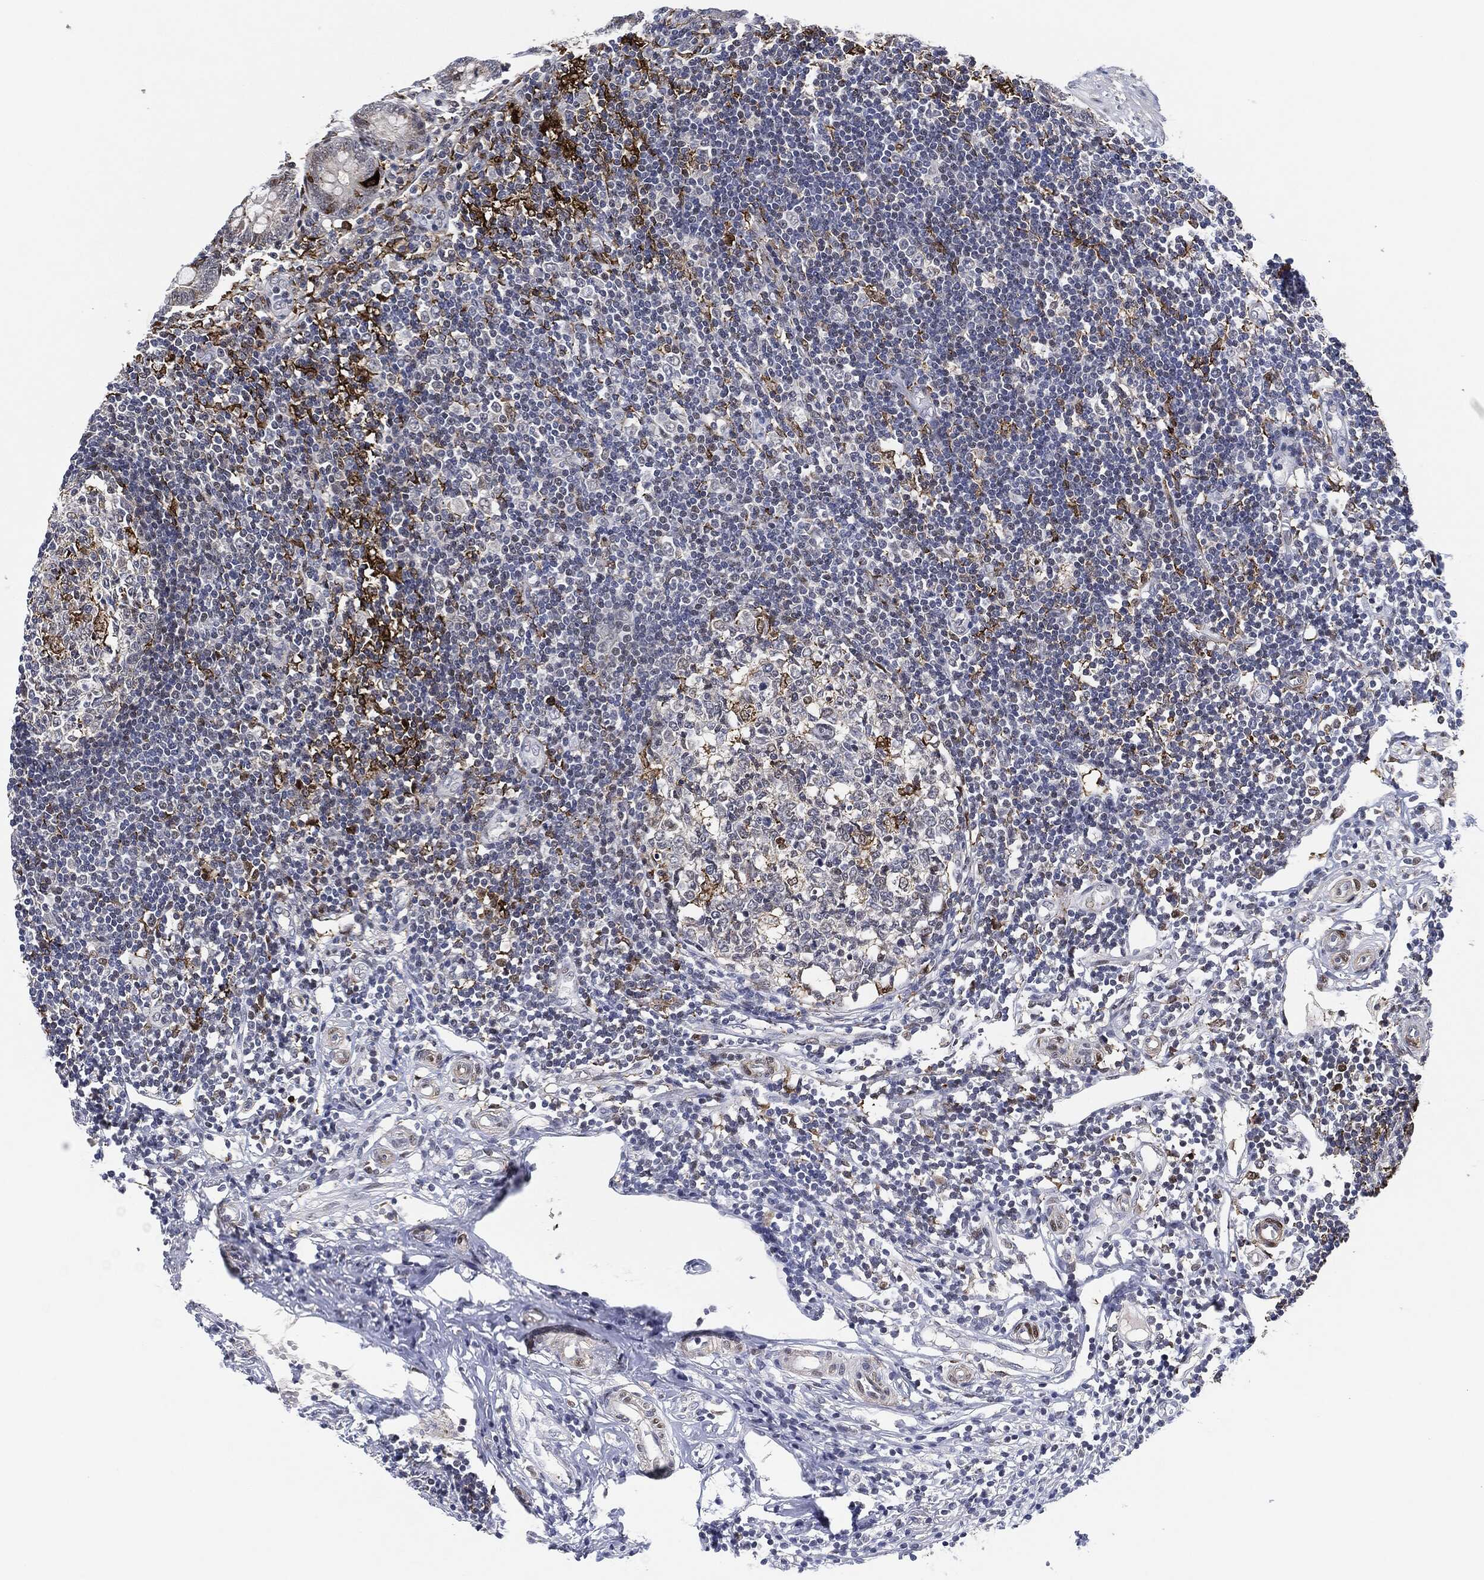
{"staining": {"intensity": "strong", "quantity": "<25%", "location": "cytoplasmic/membranous"}, "tissue": "appendix", "cell_type": "Glandular cells", "image_type": "normal", "snomed": [{"axis": "morphology", "description": "Normal tissue, NOS"}, {"axis": "topography", "description": "Appendix"}], "caption": "Appendix stained with DAB immunohistochemistry (IHC) reveals medium levels of strong cytoplasmic/membranous expression in about <25% of glandular cells. The staining was performed using DAB, with brown indicating positive protein expression. Nuclei are stained blue with hematoxylin.", "gene": "NANOS3", "patient": {"sex": "female", "age": 23}}